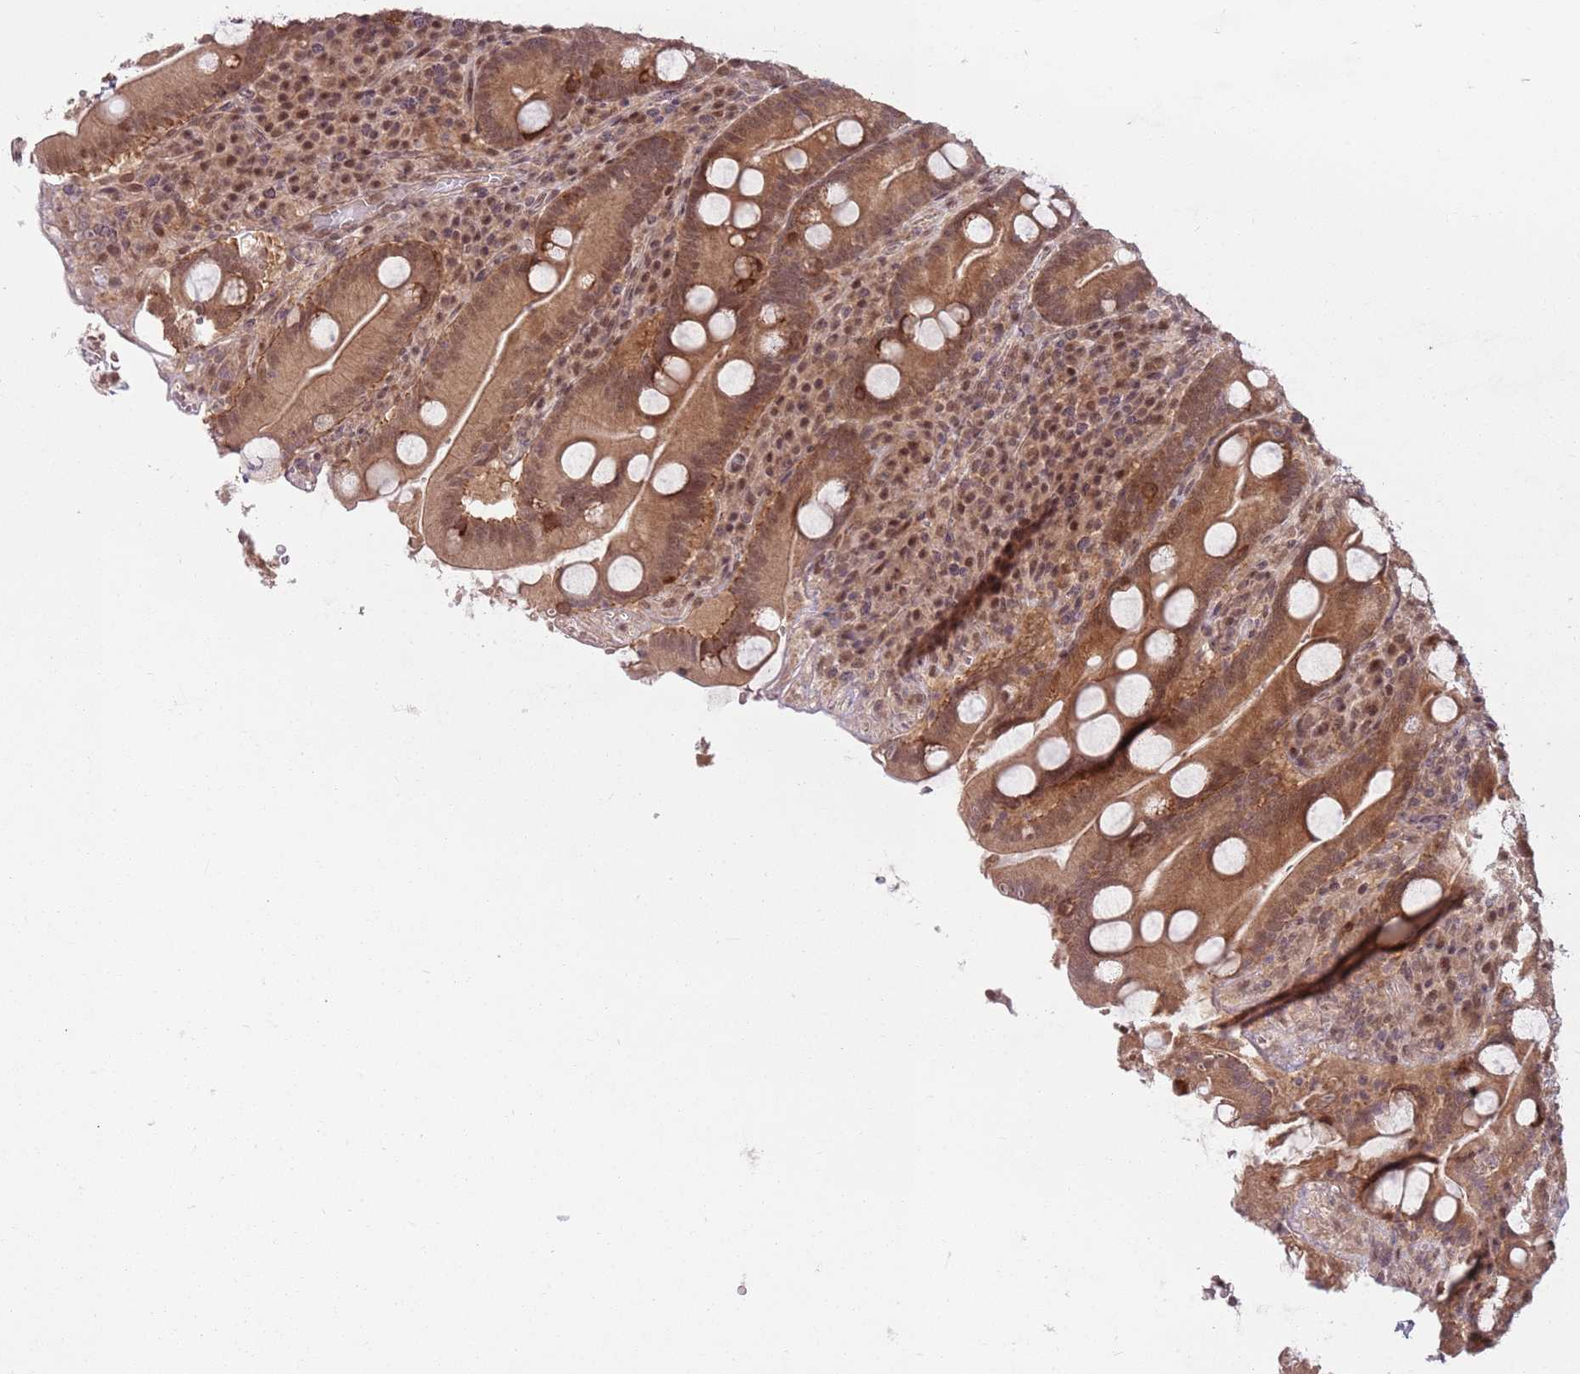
{"staining": {"intensity": "moderate", "quantity": ">75%", "location": "cytoplasmic/membranous,nuclear"}, "tissue": "duodenum", "cell_type": "Glandular cells", "image_type": "normal", "snomed": [{"axis": "morphology", "description": "Normal tissue, NOS"}, {"axis": "topography", "description": "Duodenum"}], "caption": "Immunohistochemistry micrograph of normal duodenum: duodenum stained using immunohistochemistry exhibits medium levels of moderate protein expression localized specifically in the cytoplasmic/membranous,nuclear of glandular cells, appearing as a cytoplasmic/membranous,nuclear brown color.", "gene": "ADAMTS3", "patient": {"sex": "male", "age": 35}}